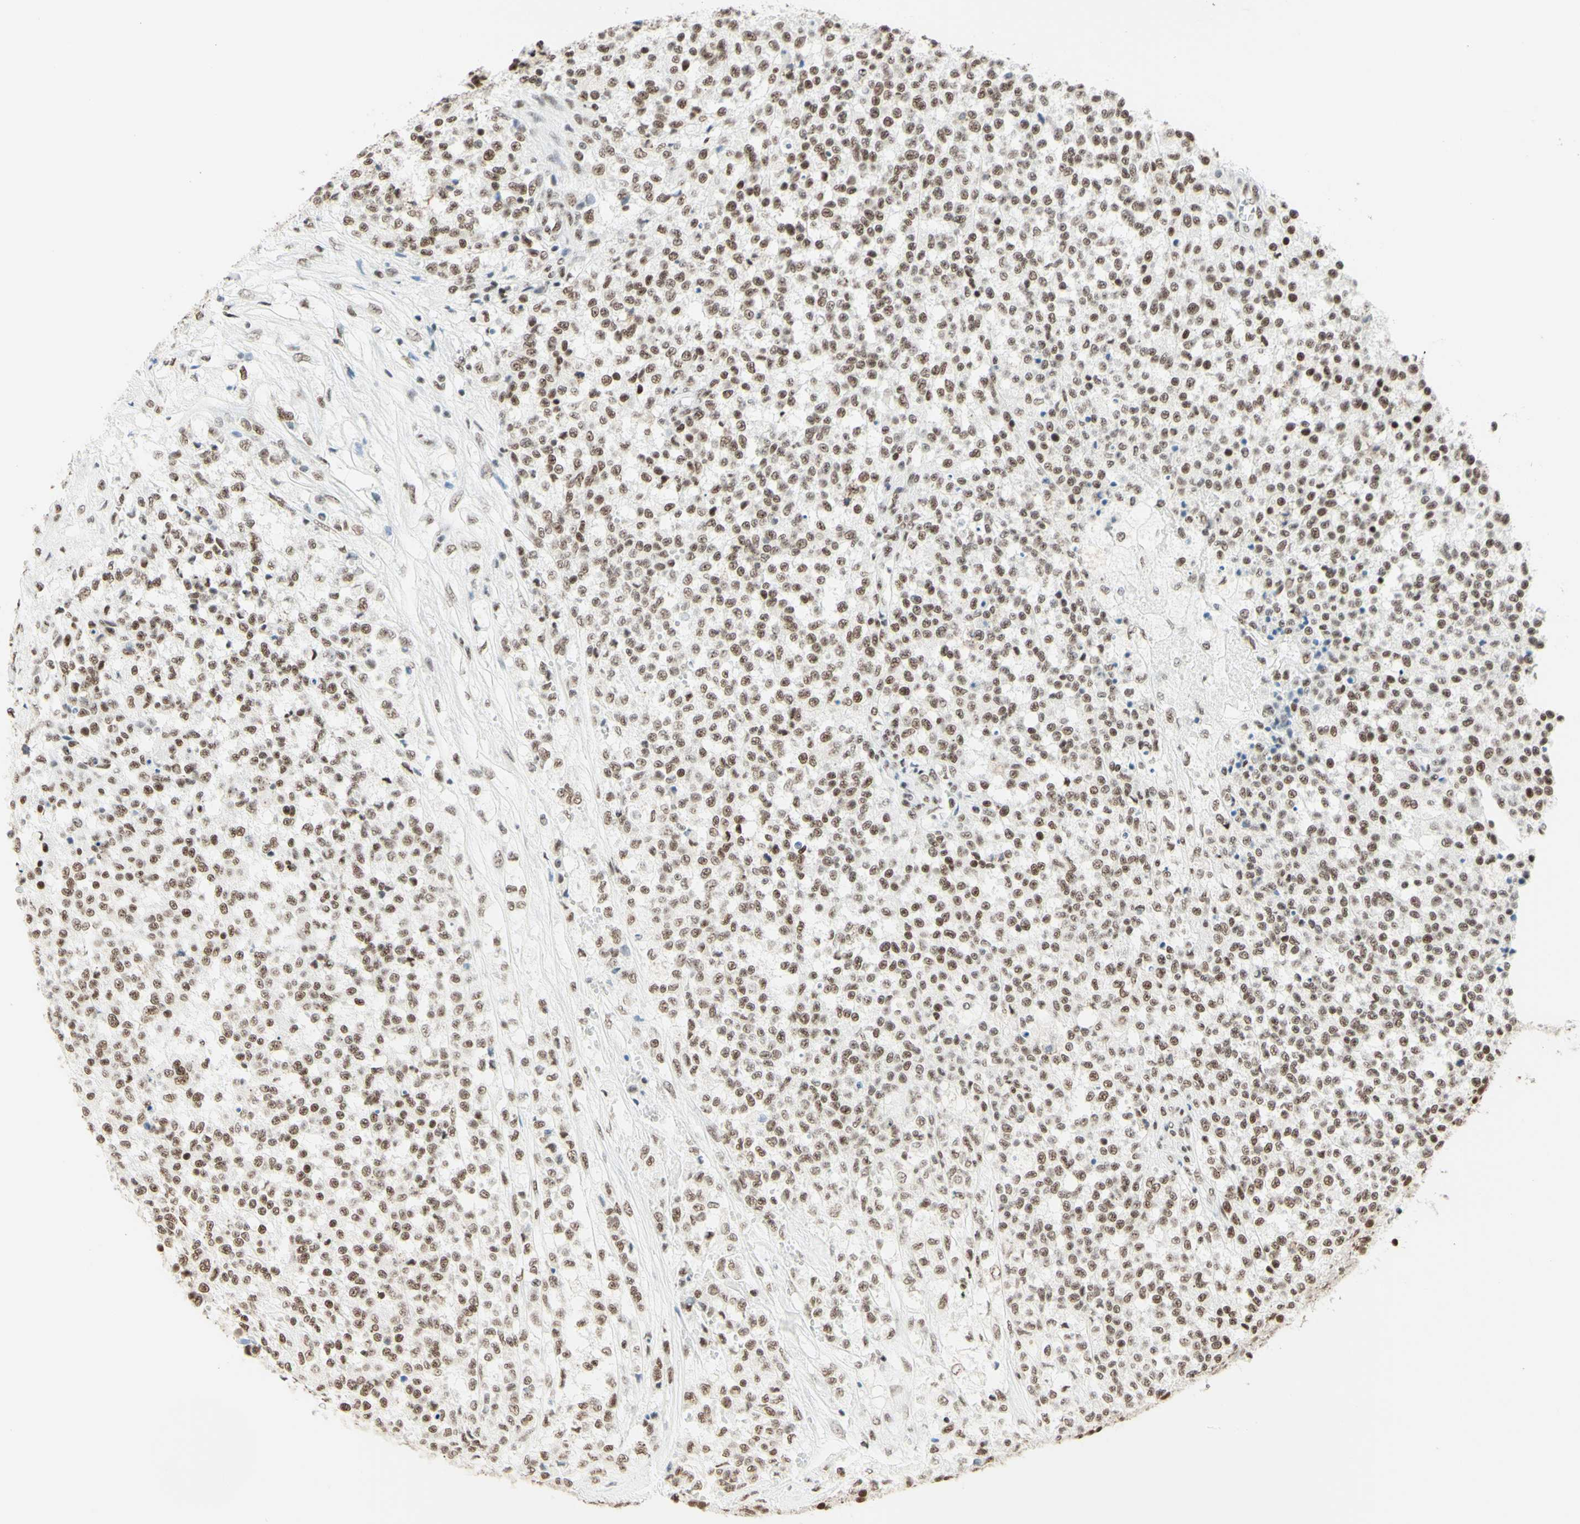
{"staining": {"intensity": "weak", "quantity": ">75%", "location": "nuclear"}, "tissue": "testis cancer", "cell_type": "Tumor cells", "image_type": "cancer", "snomed": [{"axis": "morphology", "description": "Seminoma, NOS"}, {"axis": "topography", "description": "Testis"}], "caption": "Protein staining of seminoma (testis) tissue demonstrates weak nuclear positivity in about >75% of tumor cells.", "gene": "WTAP", "patient": {"sex": "male", "age": 59}}